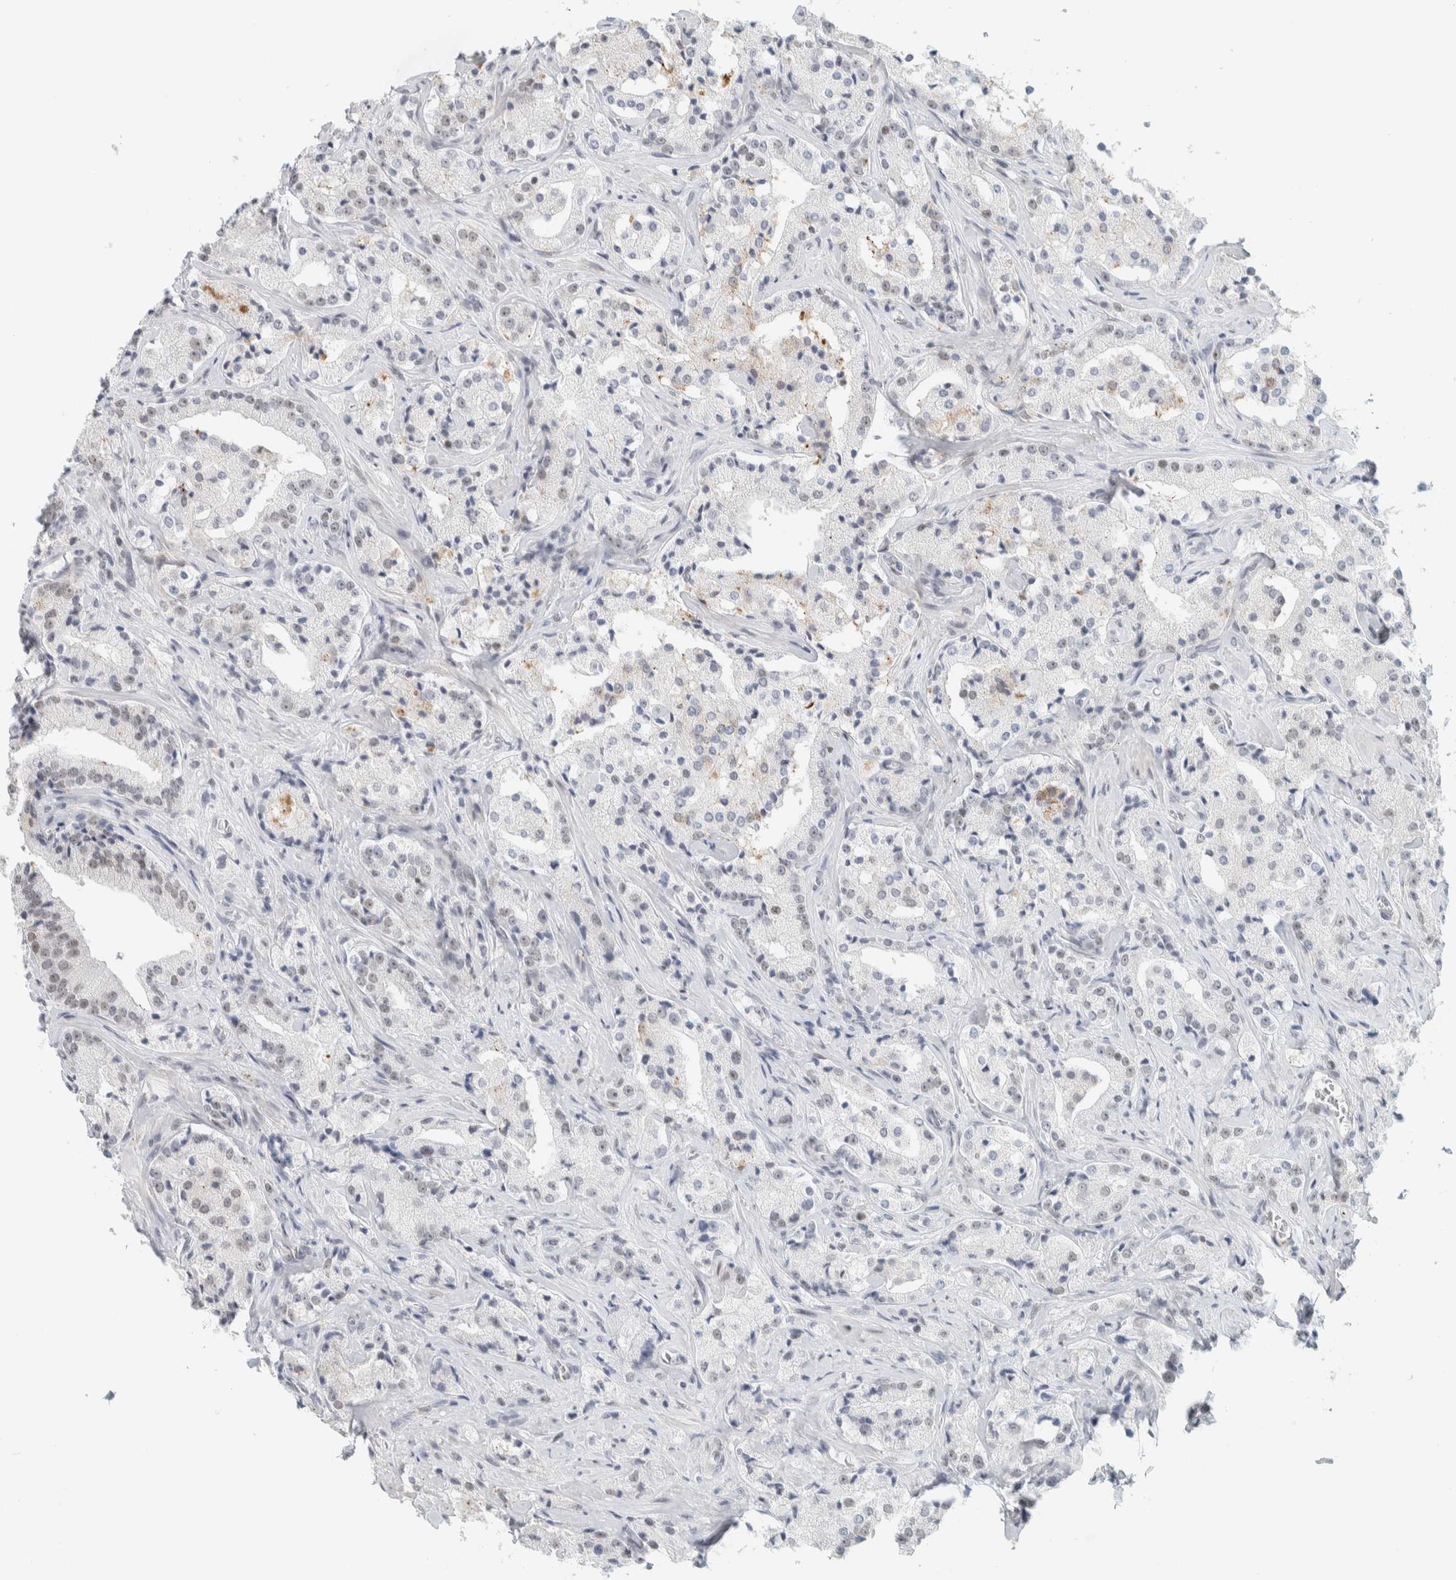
{"staining": {"intensity": "weak", "quantity": "25%-75%", "location": "nuclear"}, "tissue": "prostate cancer", "cell_type": "Tumor cells", "image_type": "cancer", "snomed": [{"axis": "morphology", "description": "Adenocarcinoma, High grade"}, {"axis": "topography", "description": "Prostate"}], "caption": "IHC of human high-grade adenocarcinoma (prostate) exhibits low levels of weak nuclear expression in about 25%-75% of tumor cells.", "gene": "CDH17", "patient": {"sex": "male", "age": 63}}